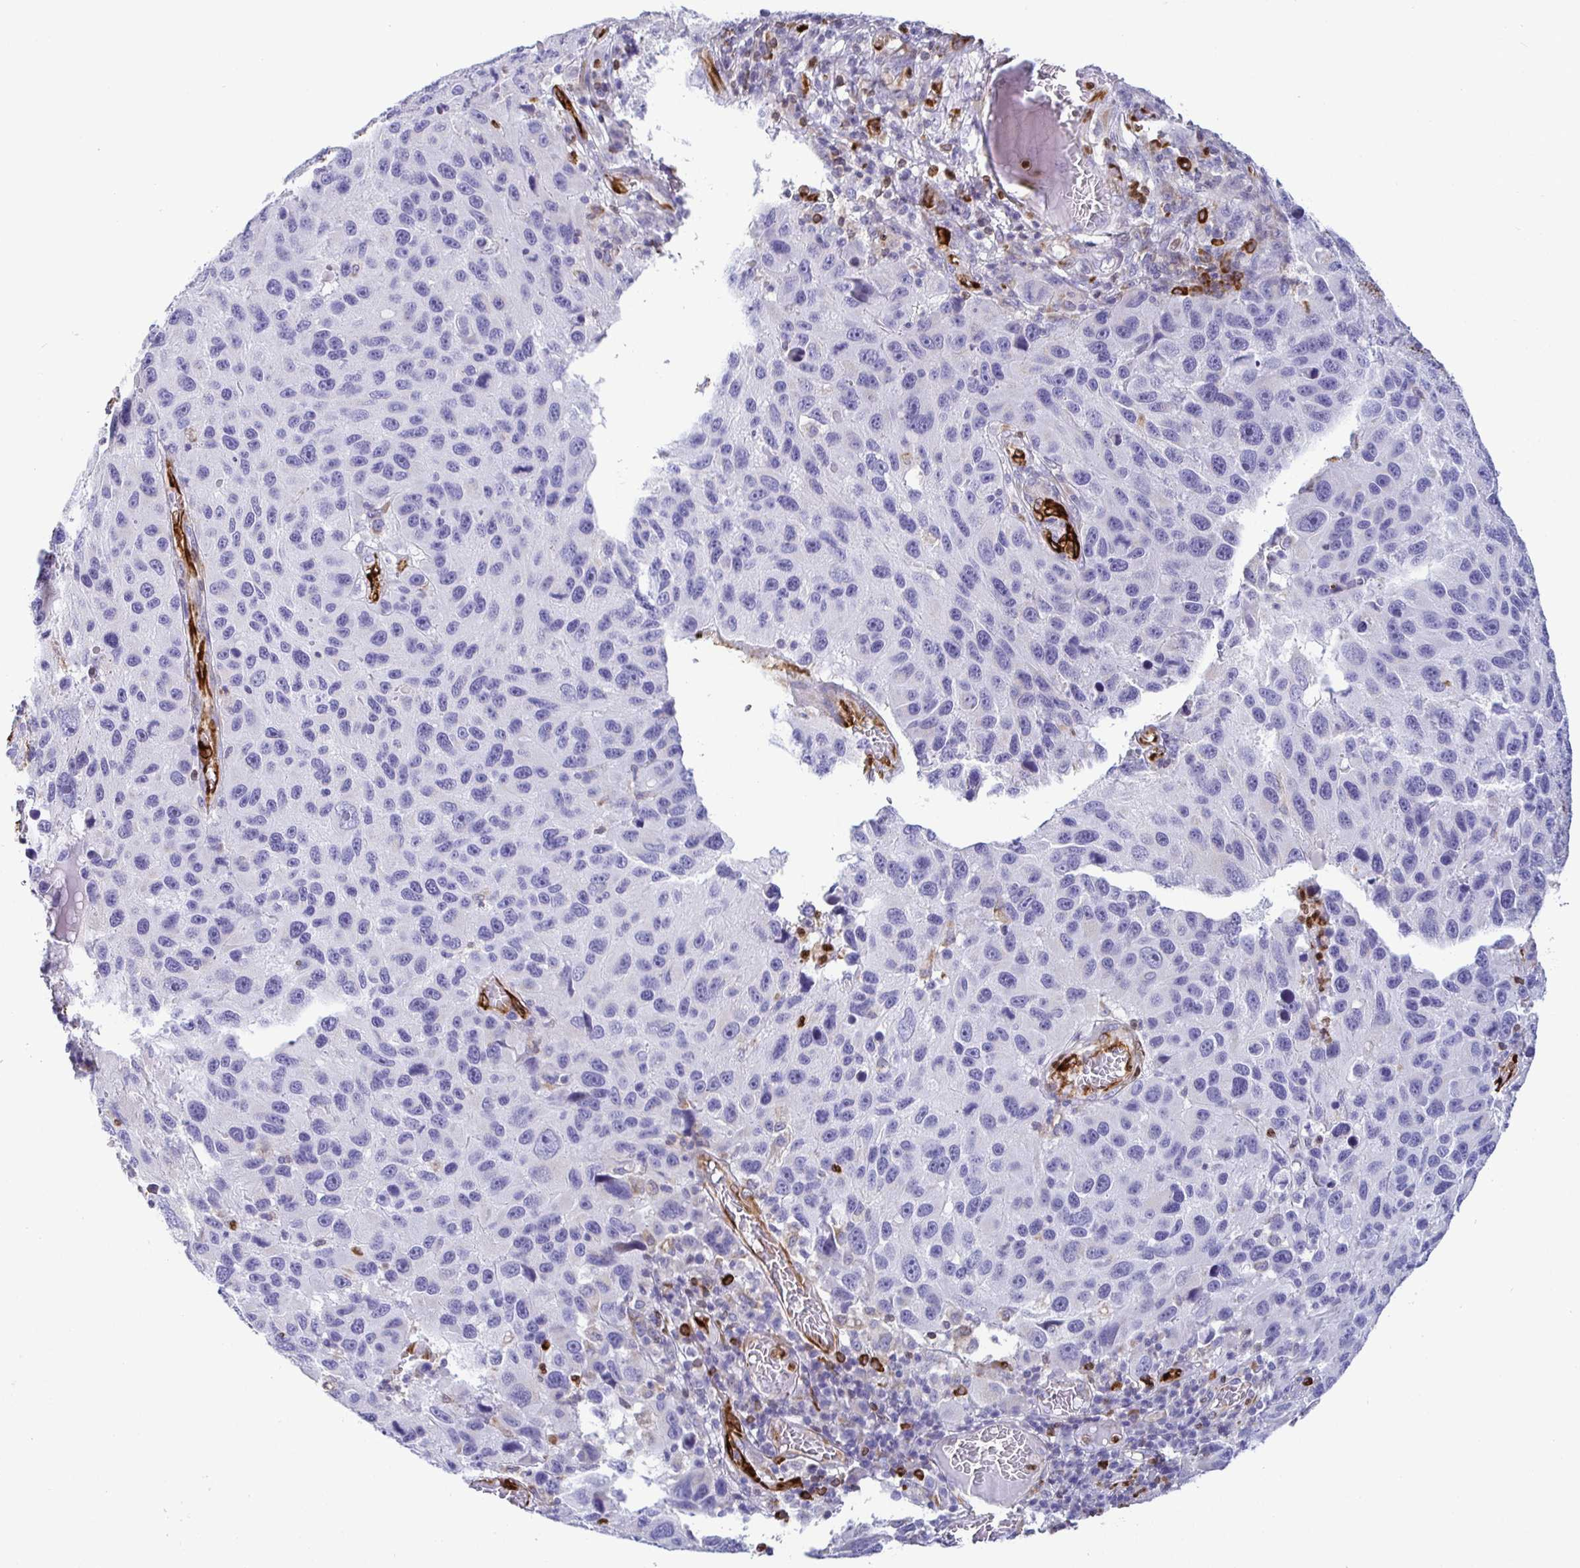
{"staining": {"intensity": "negative", "quantity": "none", "location": "none"}, "tissue": "melanoma", "cell_type": "Tumor cells", "image_type": "cancer", "snomed": [{"axis": "morphology", "description": "Malignant melanoma, NOS"}, {"axis": "topography", "description": "Skin"}], "caption": "Photomicrograph shows no protein expression in tumor cells of melanoma tissue.", "gene": "TP53I11", "patient": {"sex": "male", "age": 53}}